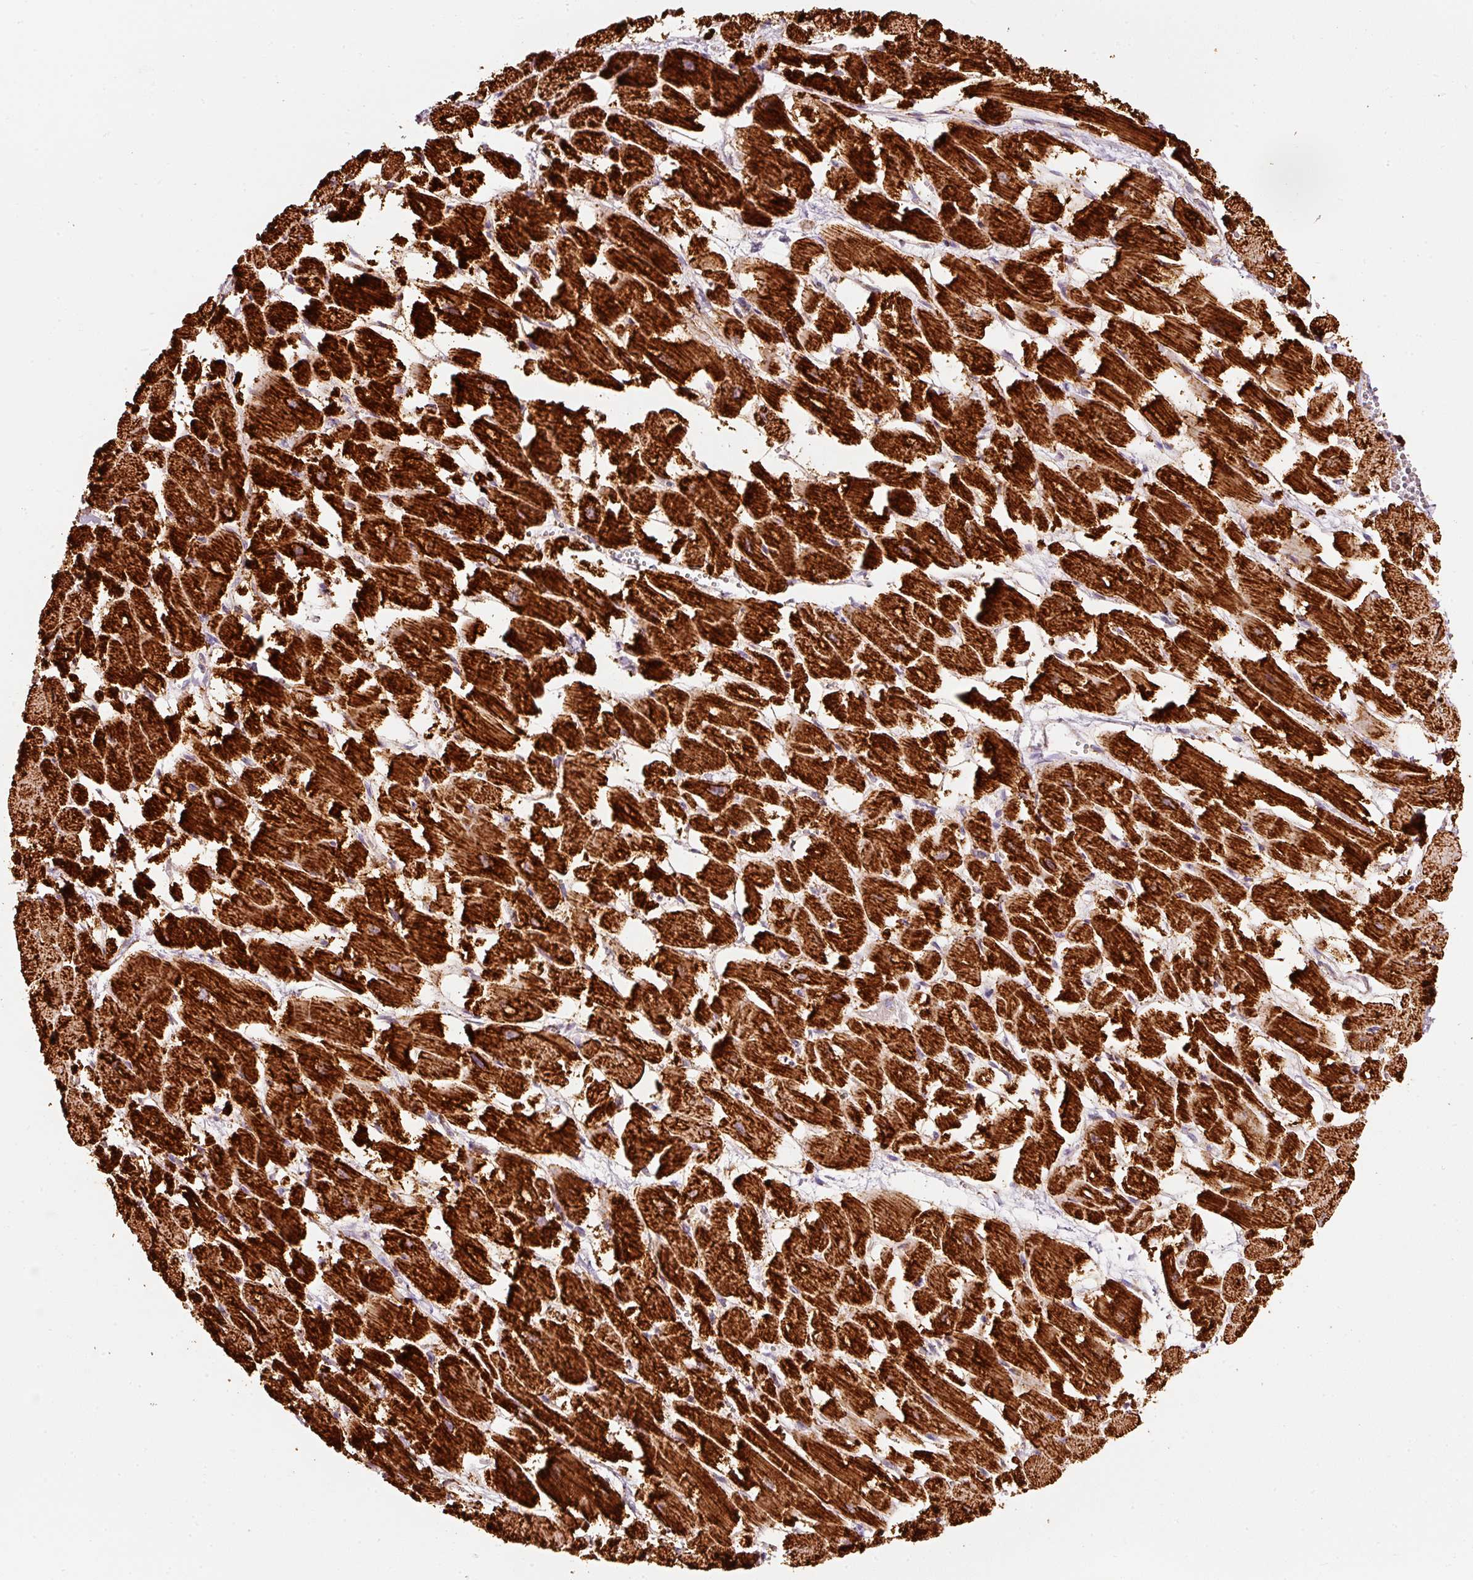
{"staining": {"intensity": "strong", "quantity": ">75%", "location": "cytoplasmic/membranous"}, "tissue": "heart muscle", "cell_type": "Cardiomyocytes", "image_type": "normal", "snomed": [{"axis": "morphology", "description": "Normal tissue, NOS"}, {"axis": "topography", "description": "Heart"}], "caption": "Immunohistochemistry (IHC) of normal human heart muscle shows high levels of strong cytoplasmic/membranous staining in approximately >75% of cardiomyocytes. The staining was performed using DAB, with brown indicating positive protein expression. Nuclei are stained blue with hematoxylin.", "gene": "MT", "patient": {"sex": "male", "age": 54}}